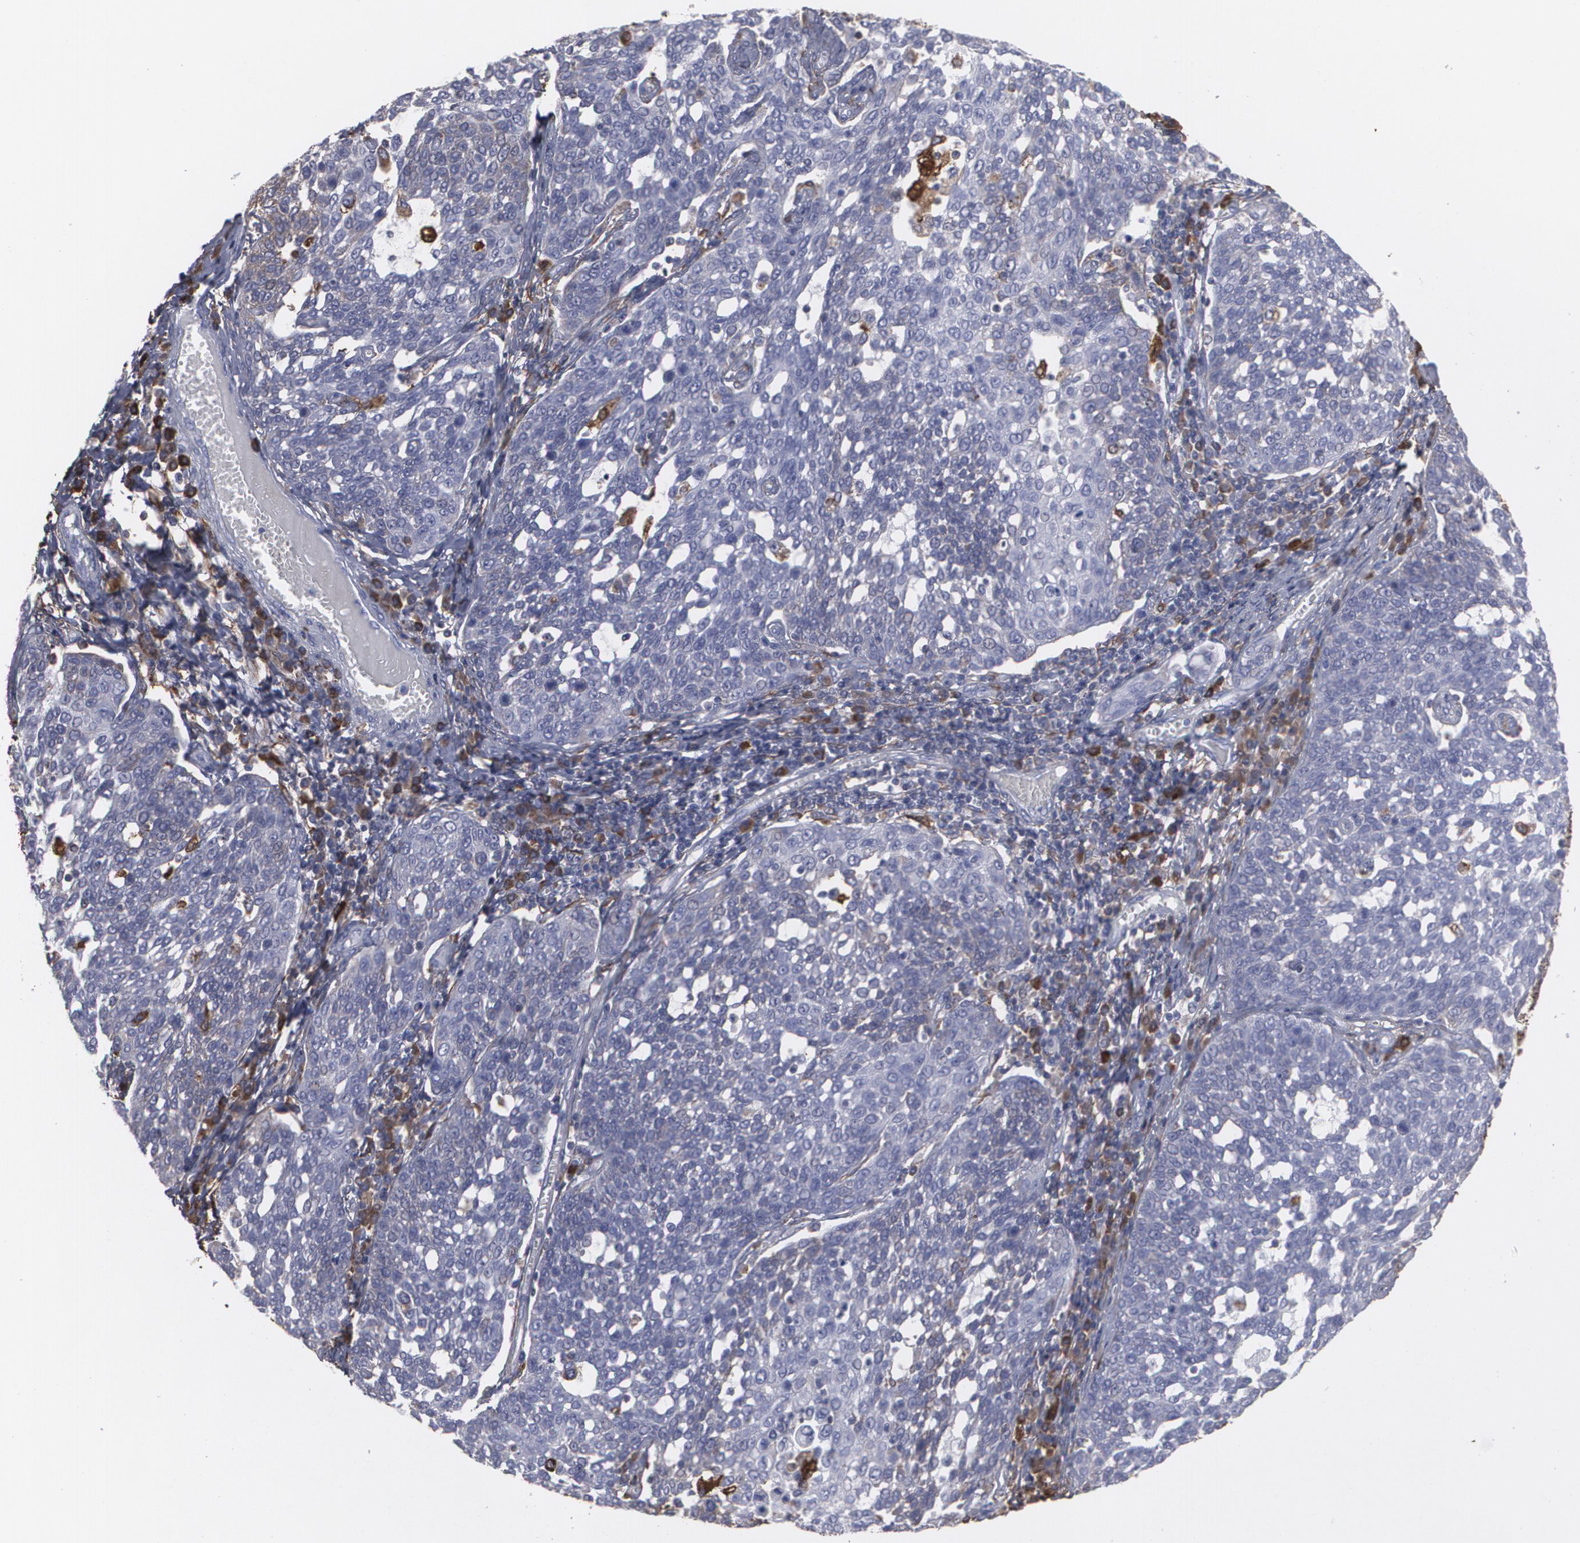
{"staining": {"intensity": "negative", "quantity": "none", "location": "none"}, "tissue": "cervical cancer", "cell_type": "Tumor cells", "image_type": "cancer", "snomed": [{"axis": "morphology", "description": "Squamous cell carcinoma, NOS"}, {"axis": "topography", "description": "Cervix"}], "caption": "Immunohistochemistry (IHC) histopathology image of cervical cancer stained for a protein (brown), which reveals no positivity in tumor cells.", "gene": "ODC1", "patient": {"sex": "female", "age": 34}}